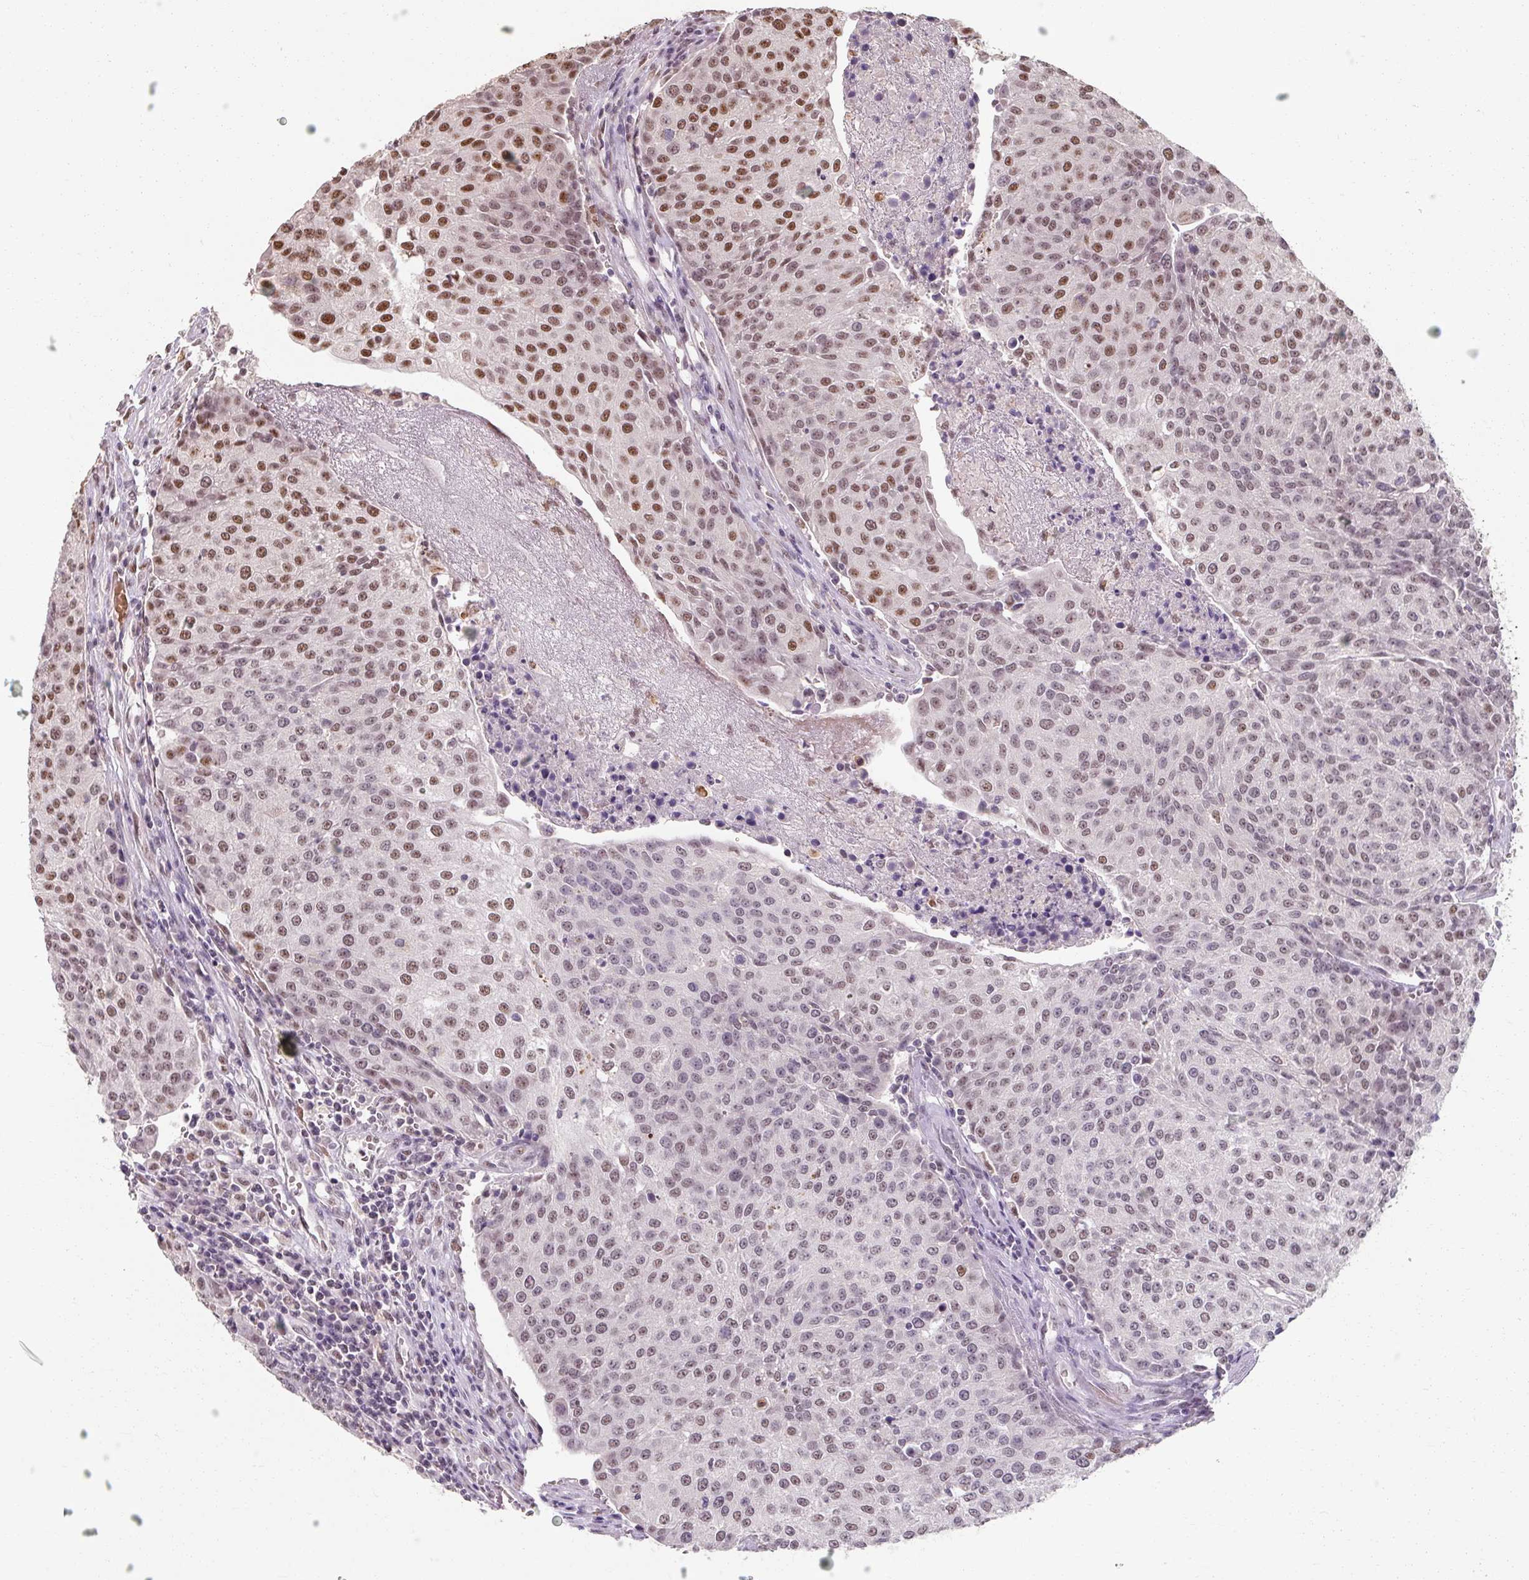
{"staining": {"intensity": "moderate", "quantity": "25%-75%", "location": "nuclear"}, "tissue": "urothelial cancer", "cell_type": "Tumor cells", "image_type": "cancer", "snomed": [{"axis": "morphology", "description": "Urothelial carcinoma, High grade"}, {"axis": "topography", "description": "Urinary bladder"}], "caption": "Immunohistochemical staining of human high-grade urothelial carcinoma demonstrates moderate nuclear protein positivity in about 25%-75% of tumor cells.", "gene": "ZFTRAF1", "patient": {"sex": "female", "age": 85}}